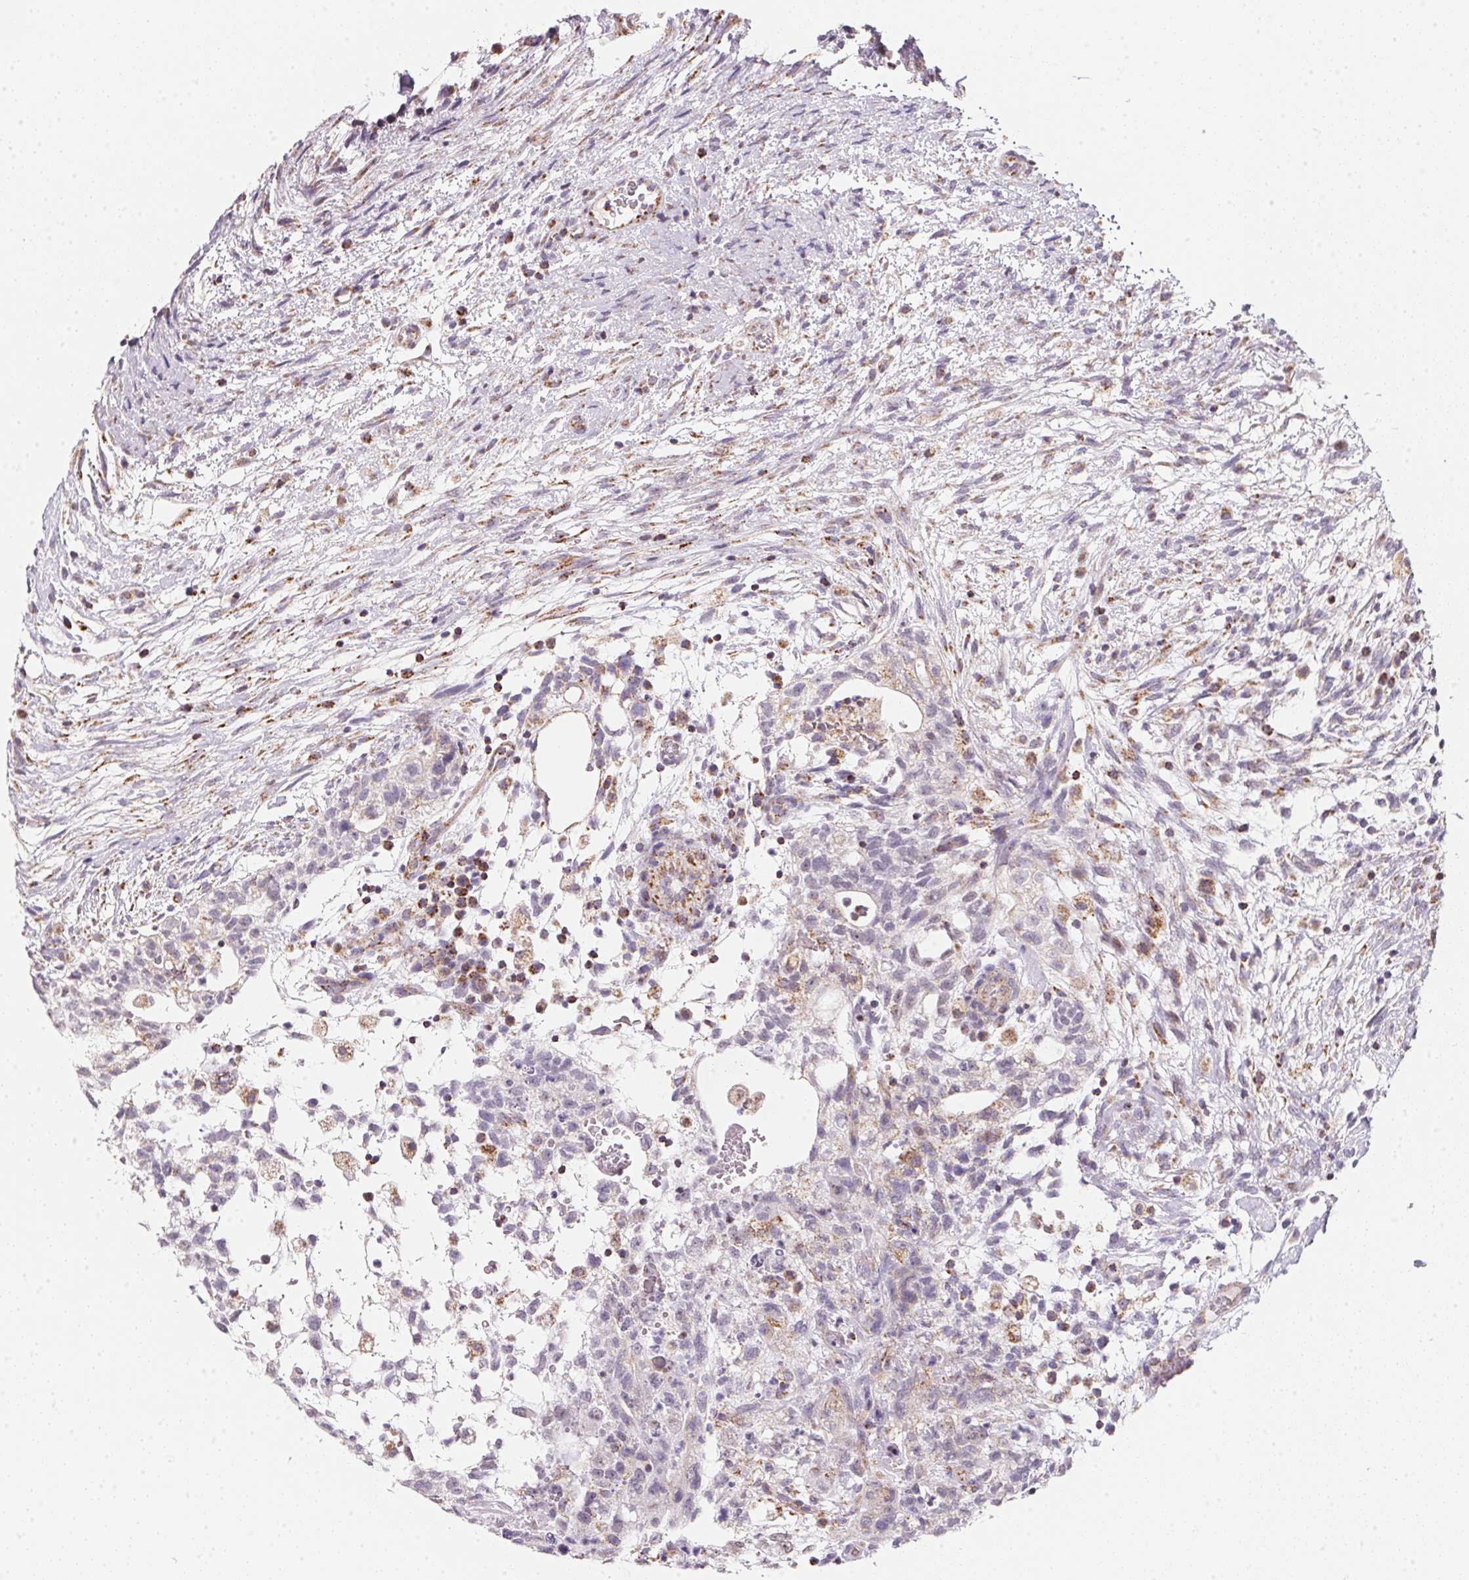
{"staining": {"intensity": "negative", "quantity": "none", "location": "none"}, "tissue": "testis cancer", "cell_type": "Tumor cells", "image_type": "cancer", "snomed": [{"axis": "morphology", "description": "Carcinoma, Embryonal, NOS"}, {"axis": "topography", "description": "Testis"}], "caption": "The immunohistochemistry histopathology image has no significant positivity in tumor cells of testis embryonal carcinoma tissue.", "gene": "GIPC2", "patient": {"sex": "male", "age": 32}}